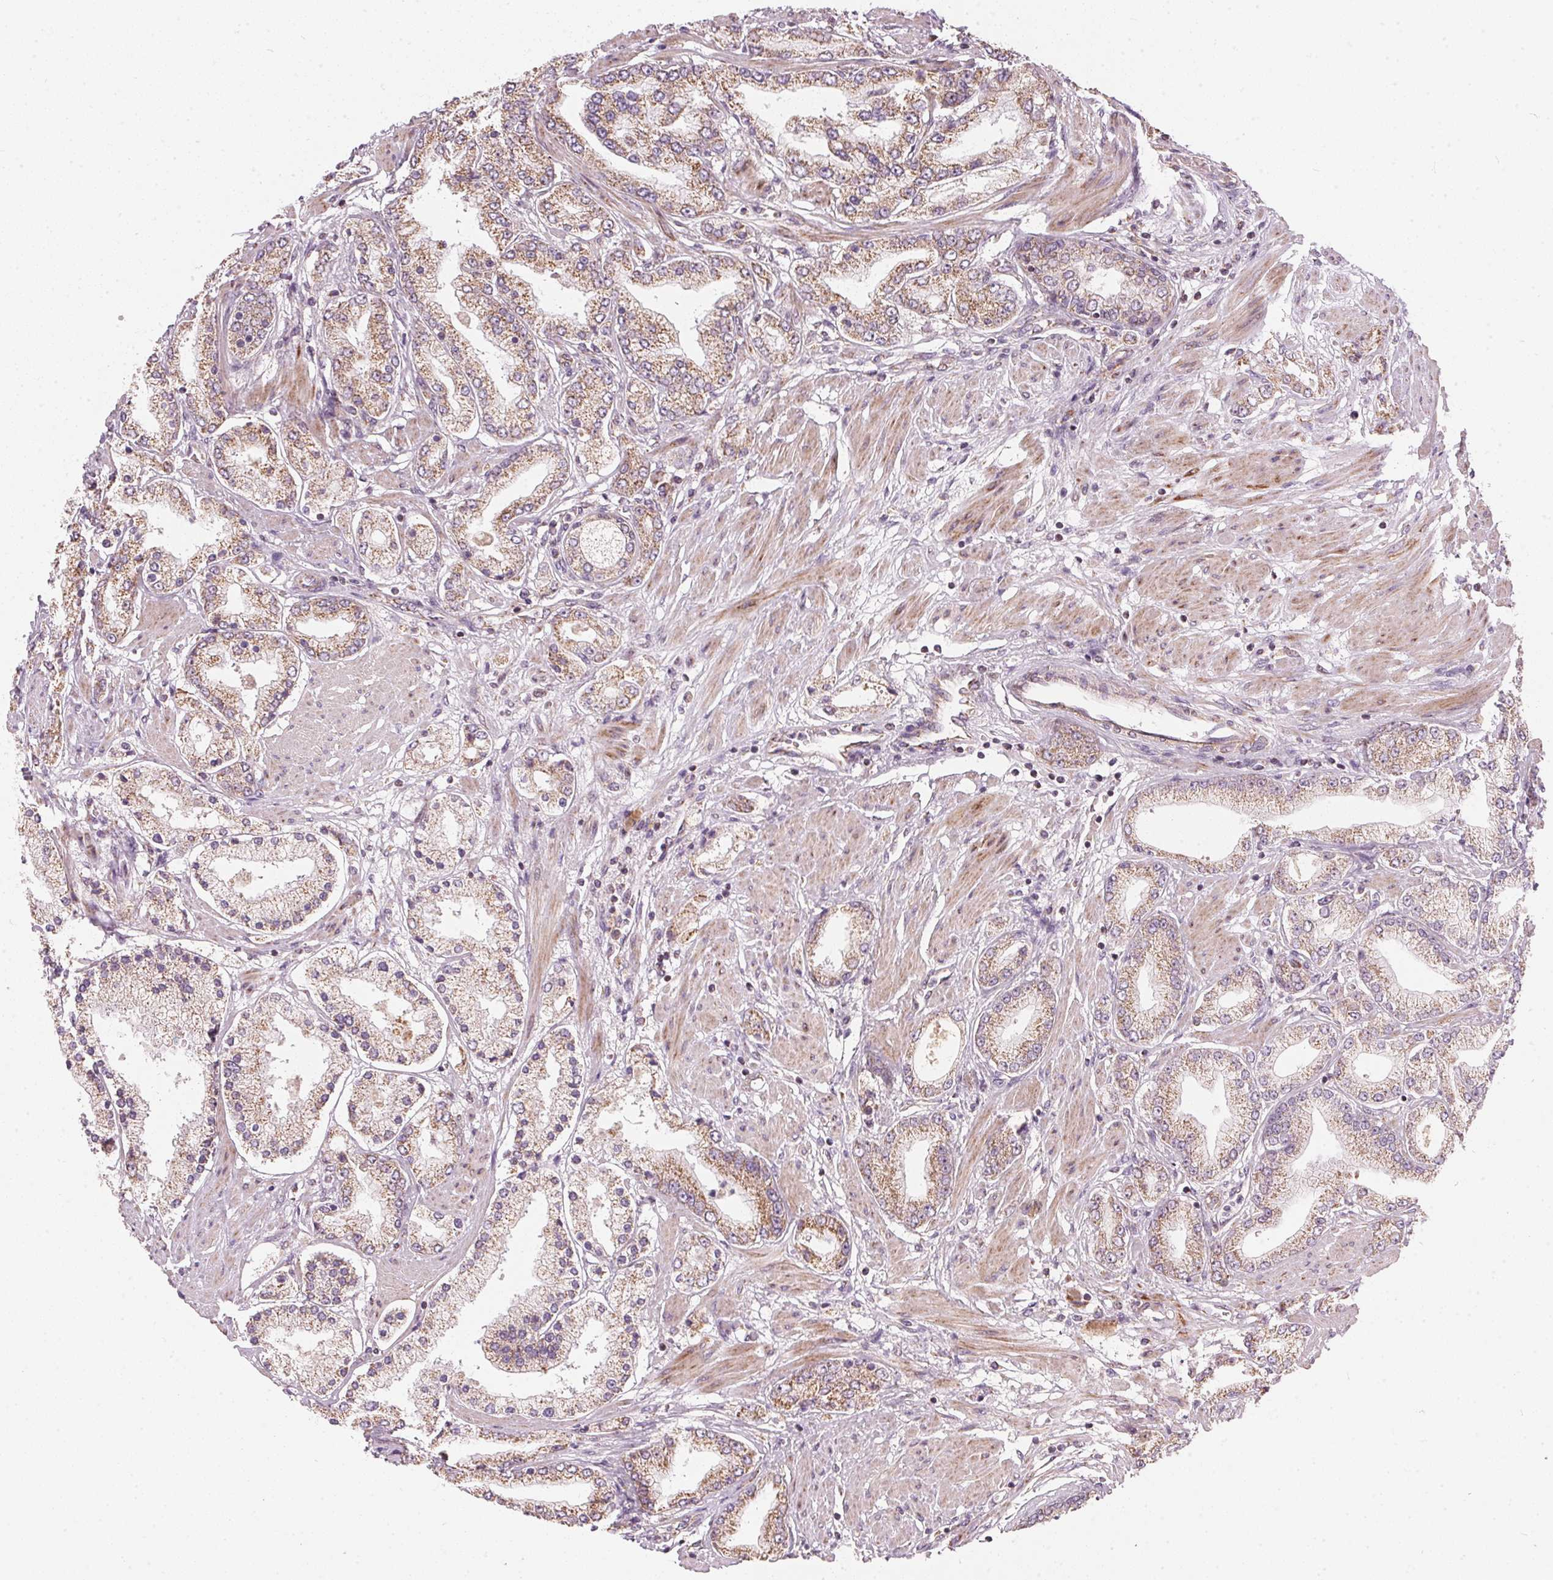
{"staining": {"intensity": "moderate", "quantity": ">75%", "location": "cytoplasmic/membranous"}, "tissue": "prostate cancer", "cell_type": "Tumor cells", "image_type": "cancer", "snomed": [{"axis": "morphology", "description": "Adenocarcinoma, High grade"}, {"axis": "topography", "description": "Prostate"}], "caption": "The micrograph exhibits immunohistochemical staining of adenocarcinoma (high-grade) (prostate). There is moderate cytoplasmic/membranous expression is seen in approximately >75% of tumor cells. The staining is performed using DAB (3,3'-diaminobenzidine) brown chromogen to label protein expression. The nuclei are counter-stained blue using hematoxylin.", "gene": "COQ7", "patient": {"sex": "male", "age": 67}}